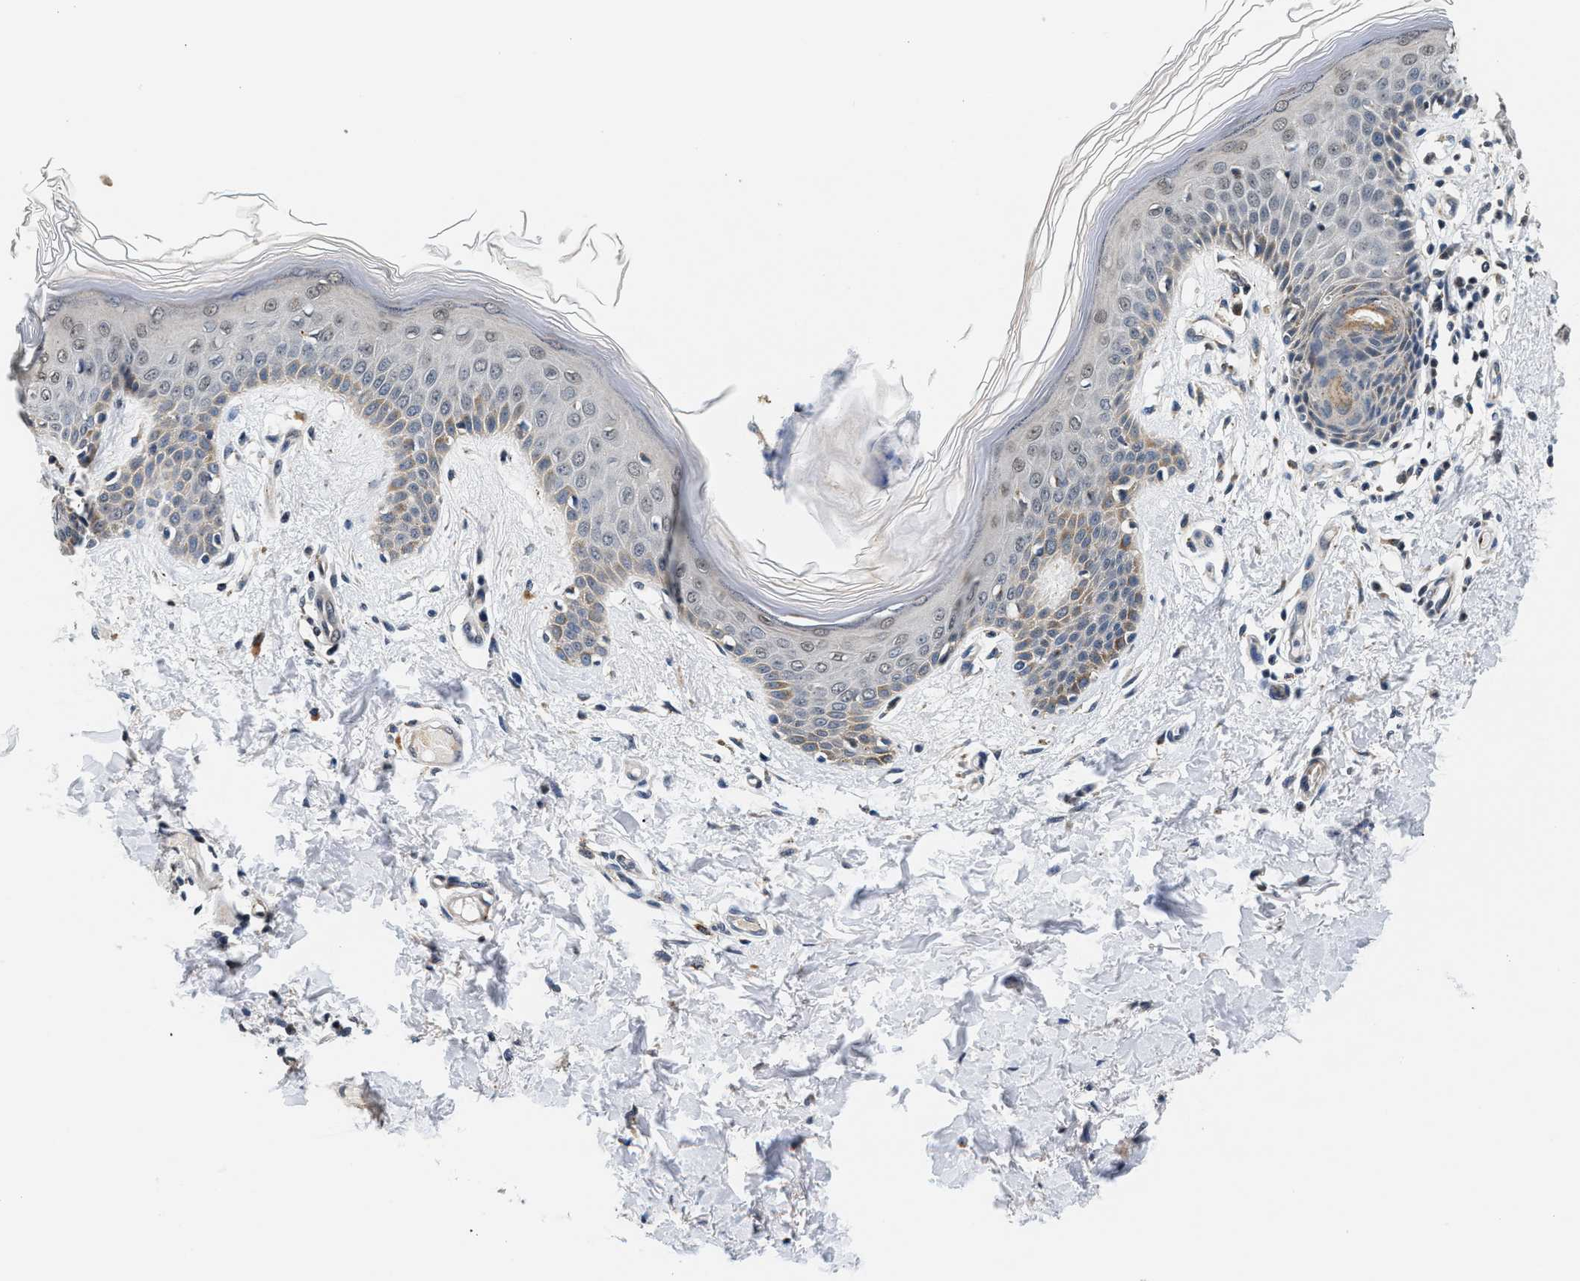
{"staining": {"intensity": "negative", "quantity": "none", "location": "none"}, "tissue": "skin", "cell_type": "Fibroblasts", "image_type": "normal", "snomed": [{"axis": "morphology", "description": "Normal tissue, NOS"}, {"axis": "topography", "description": "Skin"}], "caption": "Immunohistochemistry (IHC) of unremarkable human skin reveals no positivity in fibroblasts.", "gene": "KCNMB2", "patient": {"sex": "male", "age": 53}}